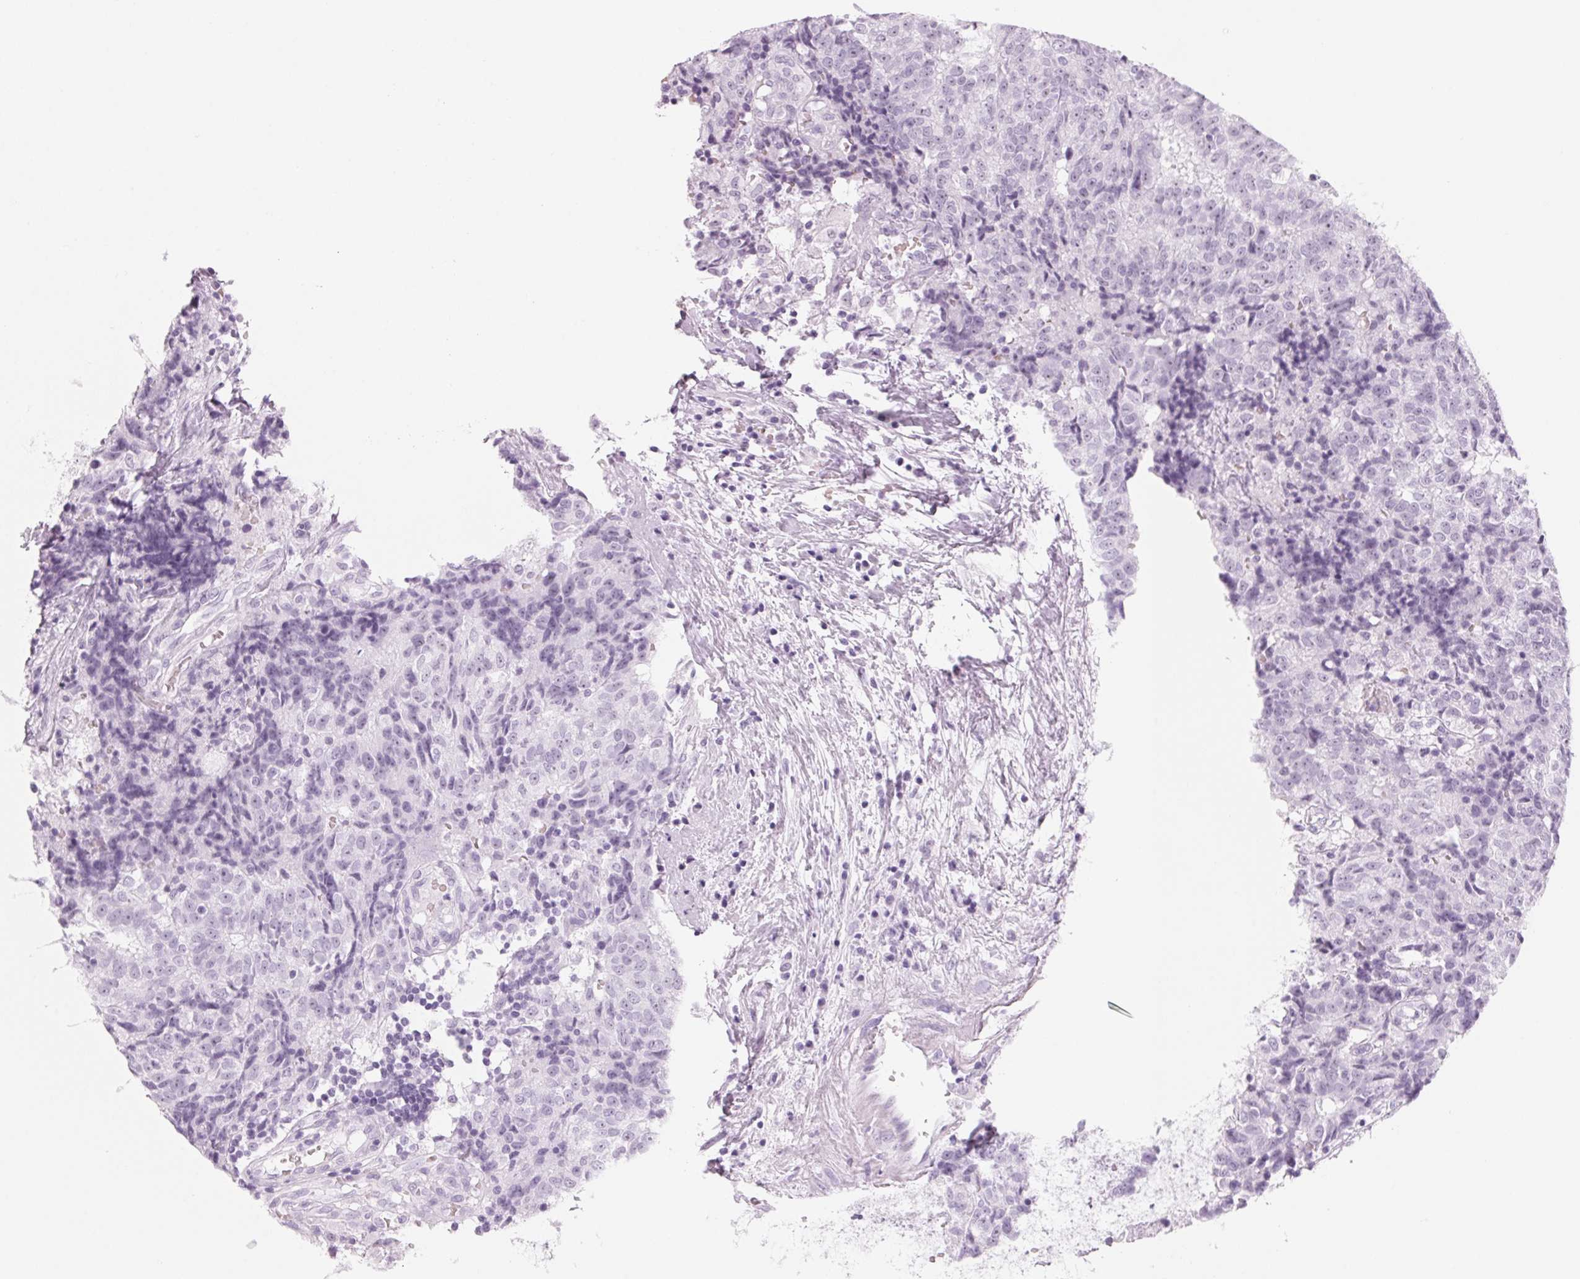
{"staining": {"intensity": "negative", "quantity": "none", "location": "none"}, "tissue": "prostate cancer", "cell_type": "Tumor cells", "image_type": "cancer", "snomed": [{"axis": "morphology", "description": "Adenocarcinoma, High grade"}, {"axis": "topography", "description": "Prostate and seminal vesicle, NOS"}], "caption": "Human prostate adenocarcinoma (high-grade) stained for a protein using immunohistochemistry exhibits no staining in tumor cells.", "gene": "DNTTIP2", "patient": {"sex": "male", "age": 60}}